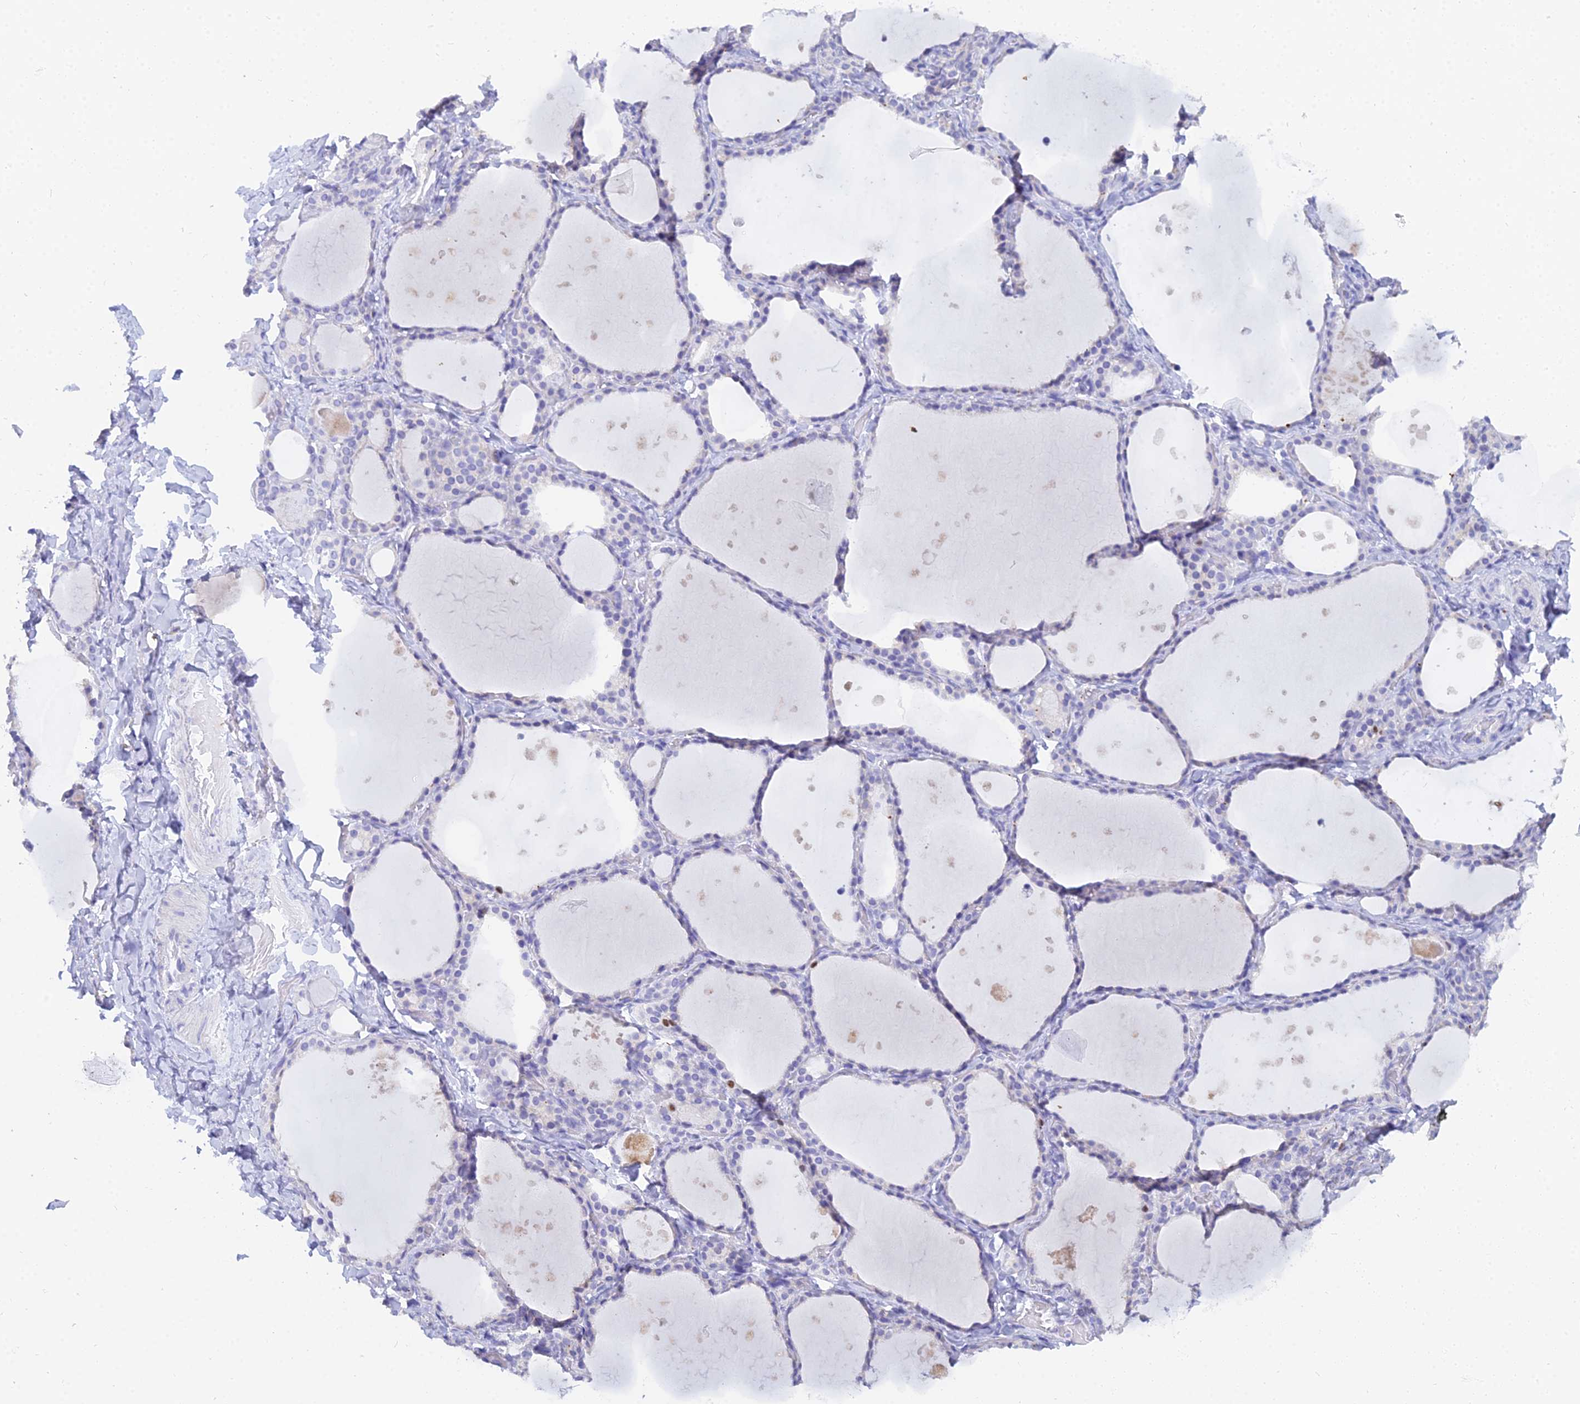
{"staining": {"intensity": "negative", "quantity": "none", "location": "none"}, "tissue": "thyroid gland", "cell_type": "Glandular cells", "image_type": "normal", "snomed": [{"axis": "morphology", "description": "Normal tissue, NOS"}, {"axis": "topography", "description": "Thyroid gland"}], "caption": "Glandular cells show no significant expression in unremarkable thyroid gland. (DAB (3,3'-diaminobenzidine) immunohistochemistry with hematoxylin counter stain).", "gene": "MCM2", "patient": {"sex": "female", "age": 44}}